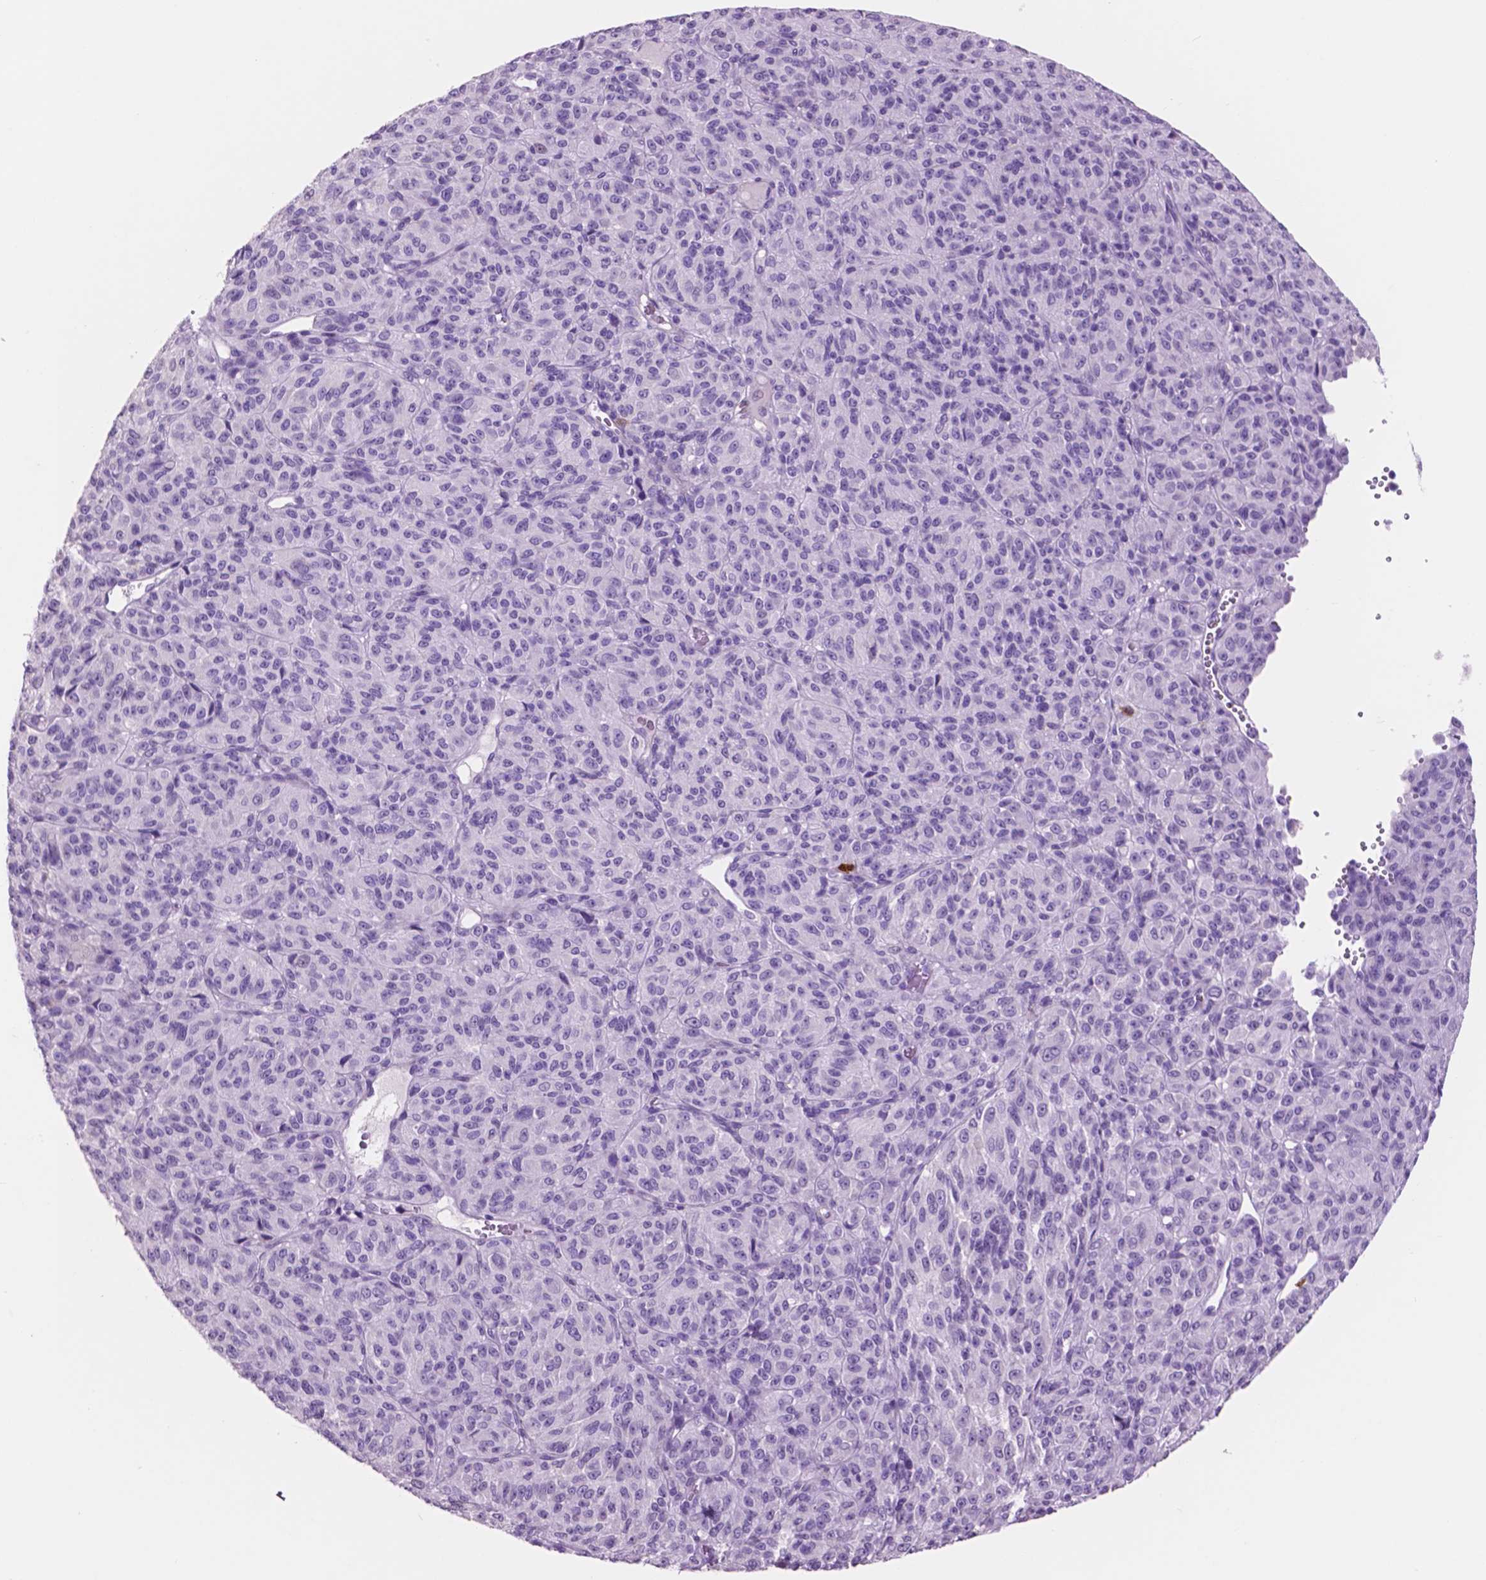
{"staining": {"intensity": "negative", "quantity": "none", "location": "none"}, "tissue": "melanoma", "cell_type": "Tumor cells", "image_type": "cancer", "snomed": [{"axis": "morphology", "description": "Malignant melanoma, Metastatic site"}, {"axis": "topography", "description": "Brain"}], "caption": "DAB immunohistochemical staining of melanoma reveals no significant expression in tumor cells.", "gene": "IDO1", "patient": {"sex": "female", "age": 56}}